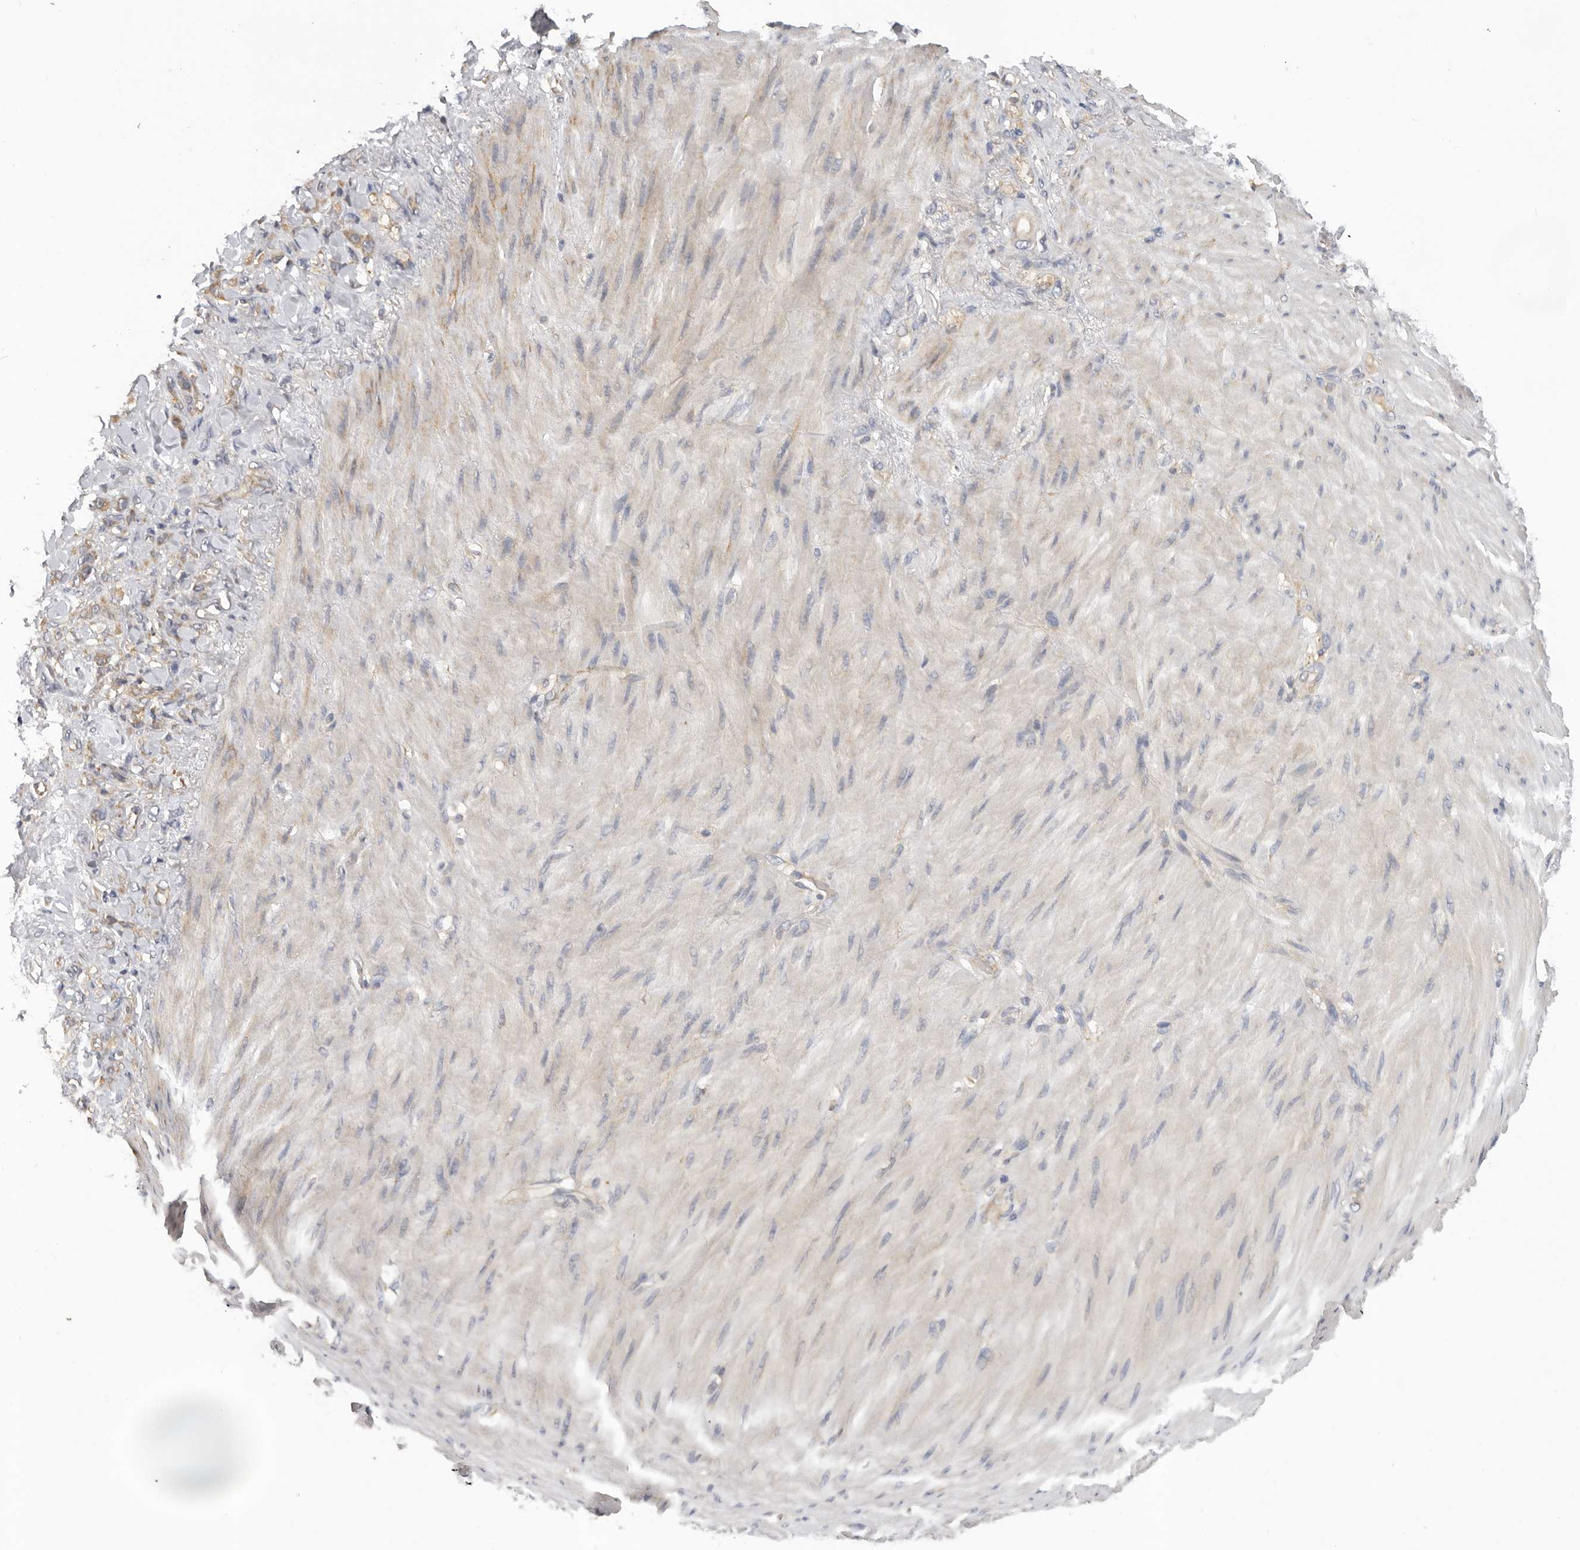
{"staining": {"intensity": "moderate", "quantity": ">75%", "location": "cytoplasmic/membranous"}, "tissue": "stomach cancer", "cell_type": "Tumor cells", "image_type": "cancer", "snomed": [{"axis": "morphology", "description": "Normal tissue, NOS"}, {"axis": "morphology", "description": "Adenocarcinoma, NOS"}, {"axis": "topography", "description": "Stomach"}], "caption": "Protein staining reveals moderate cytoplasmic/membranous expression in about >75% of tumor cells in stomach cancer. The staining is performed using DAB (3,3'-diaminobenzidine) brown chromogen to label protein expression. The nuclei are counter-stained blue using hematoxylin.", "gene": "PPP1R42", "patient": {"sex": "male", "age": 82}}